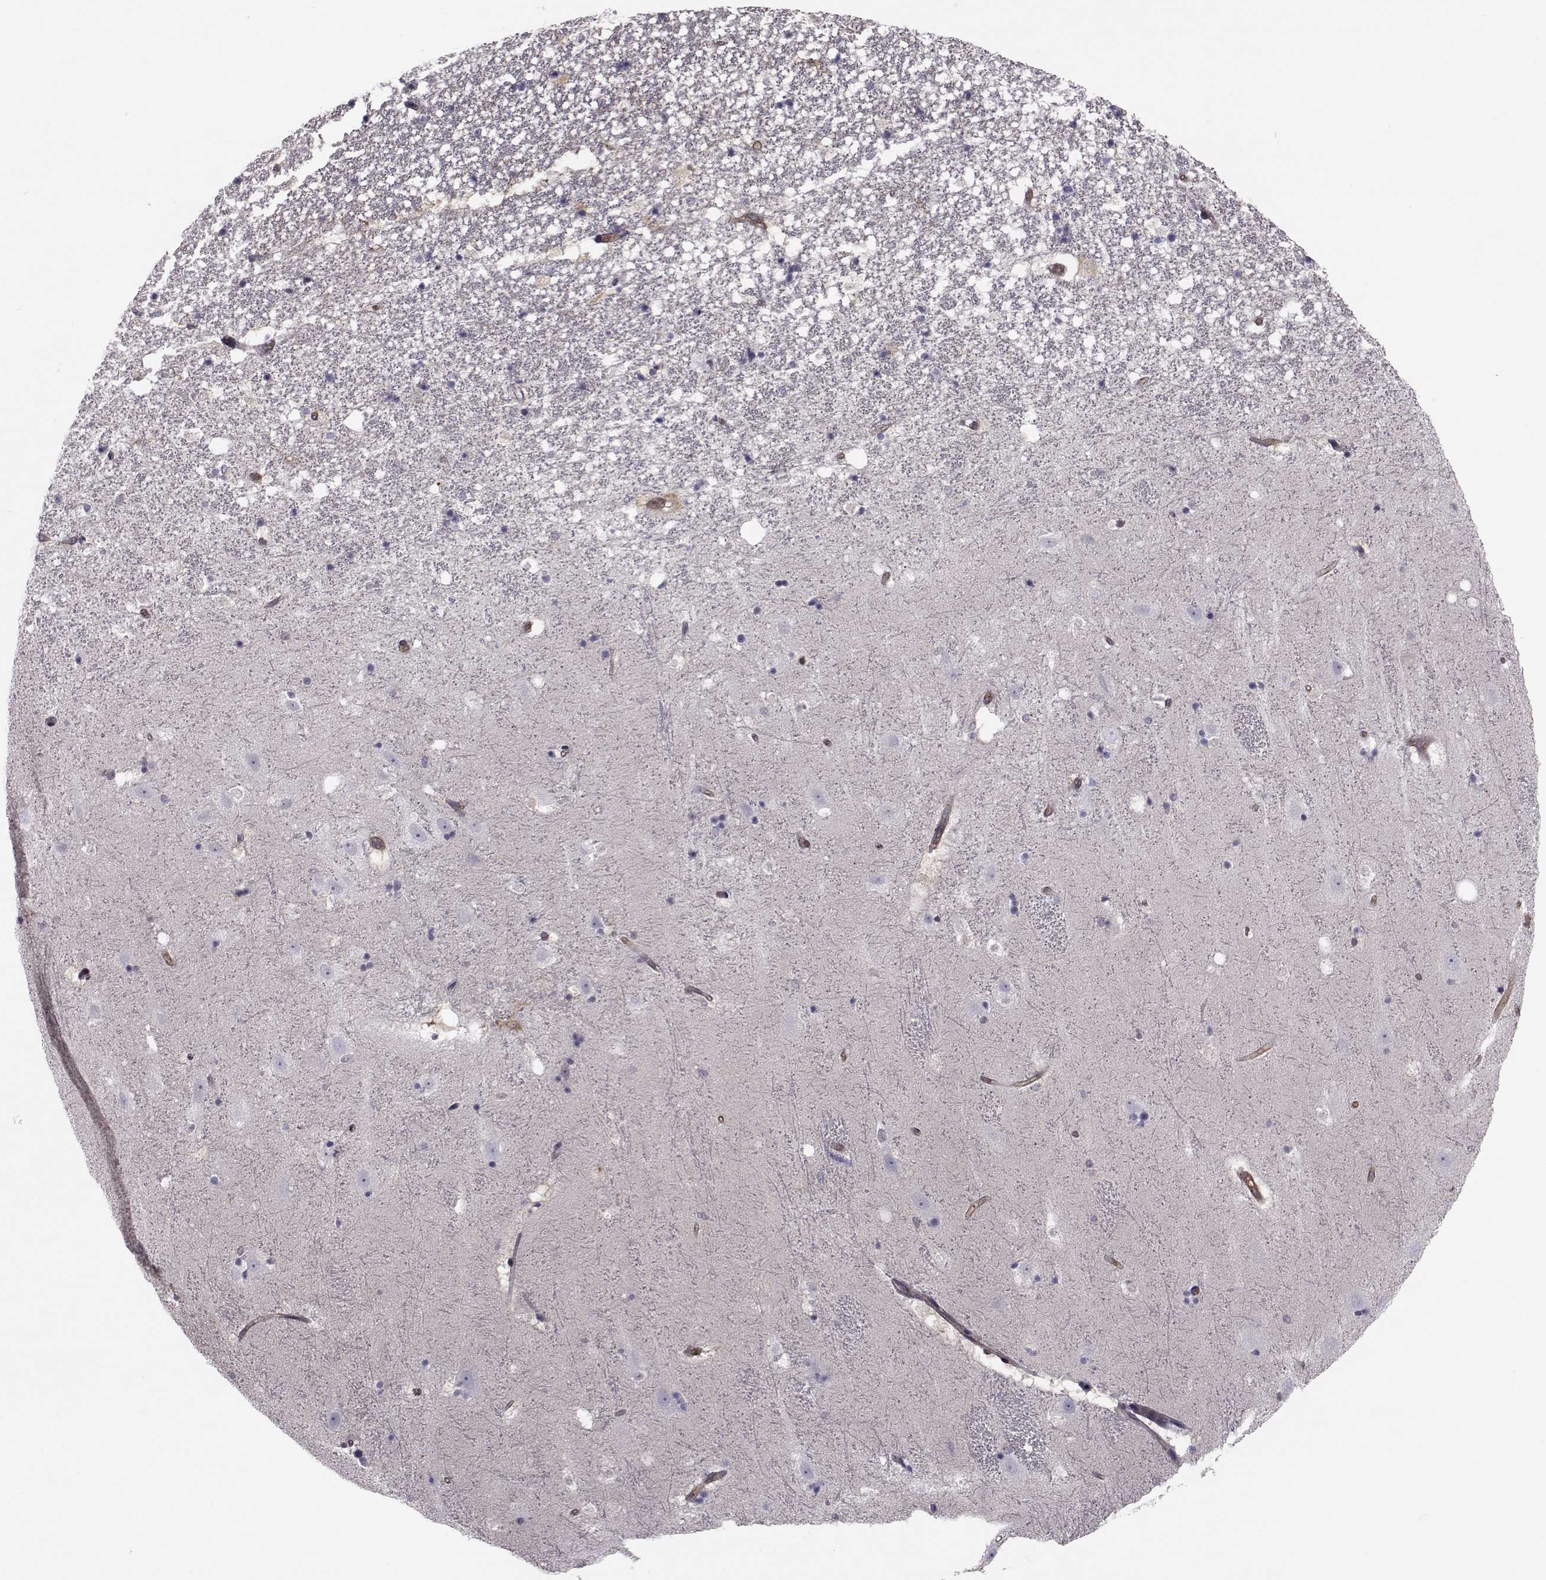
{"staining": {"intensity": "negative", "quantity": "none", "location": "none"}, "tissue": "hippocampus", "cell_type": "Glial cells", "image_type": "normal", "snomed": [{"axis": "morphology", "description": "Normal tissue, NOS"}, {"axis": "topography", "description": "Hippocampus"}], "caption": "Immunohistochemistry photomicrograph of unremarkable hippocampus stained for a protein (brown), which shows no positivity in glial cells.", "gene": "TRIP10", "patient": {"sex": "male", "age": 49}}